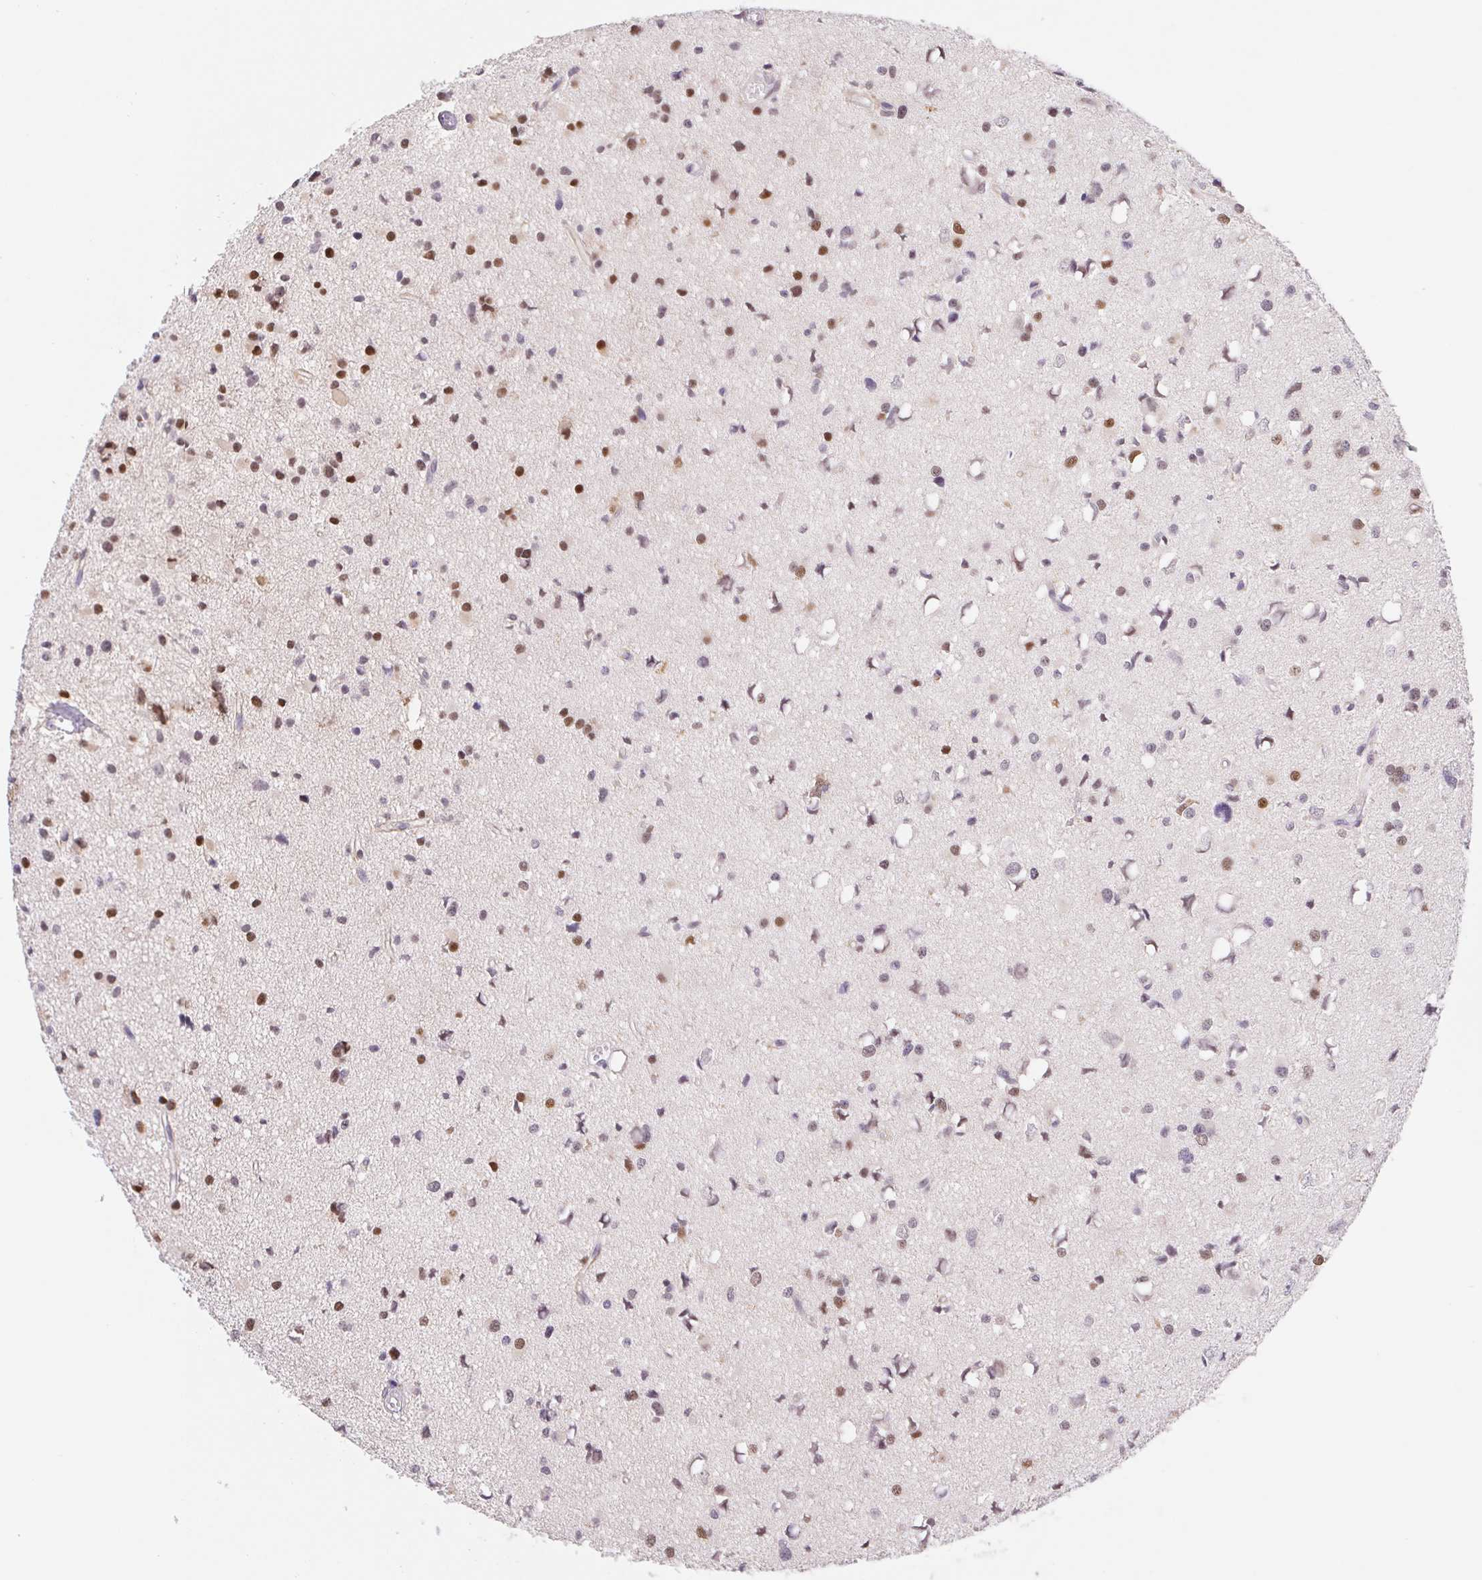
{"staining": {"intensity": "moderate", "quantity": "<25%", "location": "nuclear"}, "tissue": "glioma", "cell_type": "Tumor cells", "image_type": "cancer", "snomed": [{"axis": "morphology", "description": "Glioma, malignant, High grade"}, {"axis": "topography", "description": "Brain"}], "caption": "There is low levels of moderate nuclear staining in tumor cells of malignant glioma (high-grade), as demonstrated by immunohistochemical staining (brown color).", "gene": "L3MBTL4", "patient": {"sex": "male", "age": 54}}